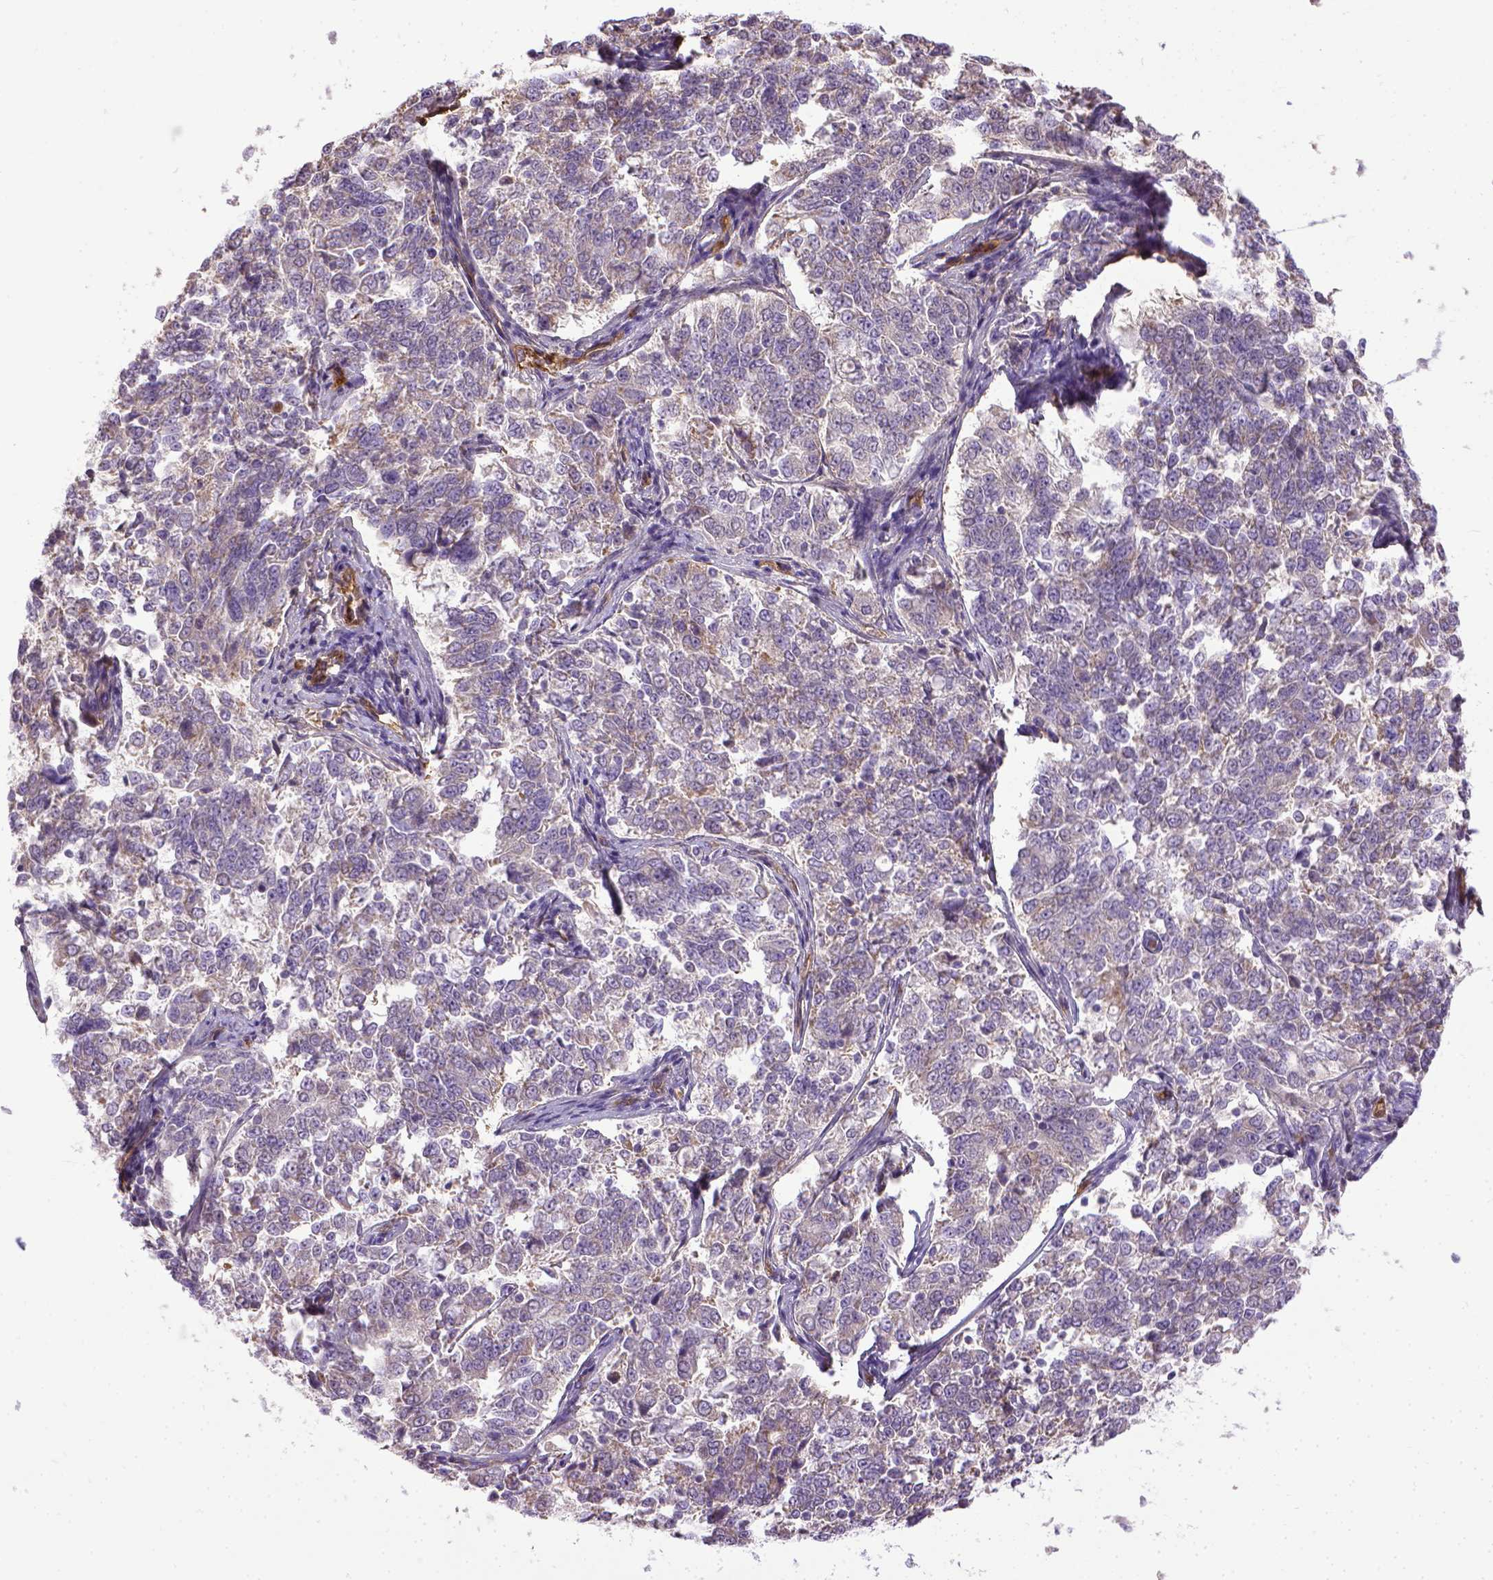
{"staining": {"intensity": "negative", "quantity": "none", "location": "none"}, "tissue": "endometrial cancer", "cell_type": "Tumor cells", "image_type": "cancer", "snomed": [{"axis": "morphology", "description": "Adenocarcinoma, NOS"}, {"axis": "topography", "description": "Endometrium"}], "caption": "DAB immunohistochemical staining of human adenocarcinoma (endometrial) demonstrates no significant staining in tumor cells.", "gene": "ENG", "patient": {"sex": "female", "age": 43}}